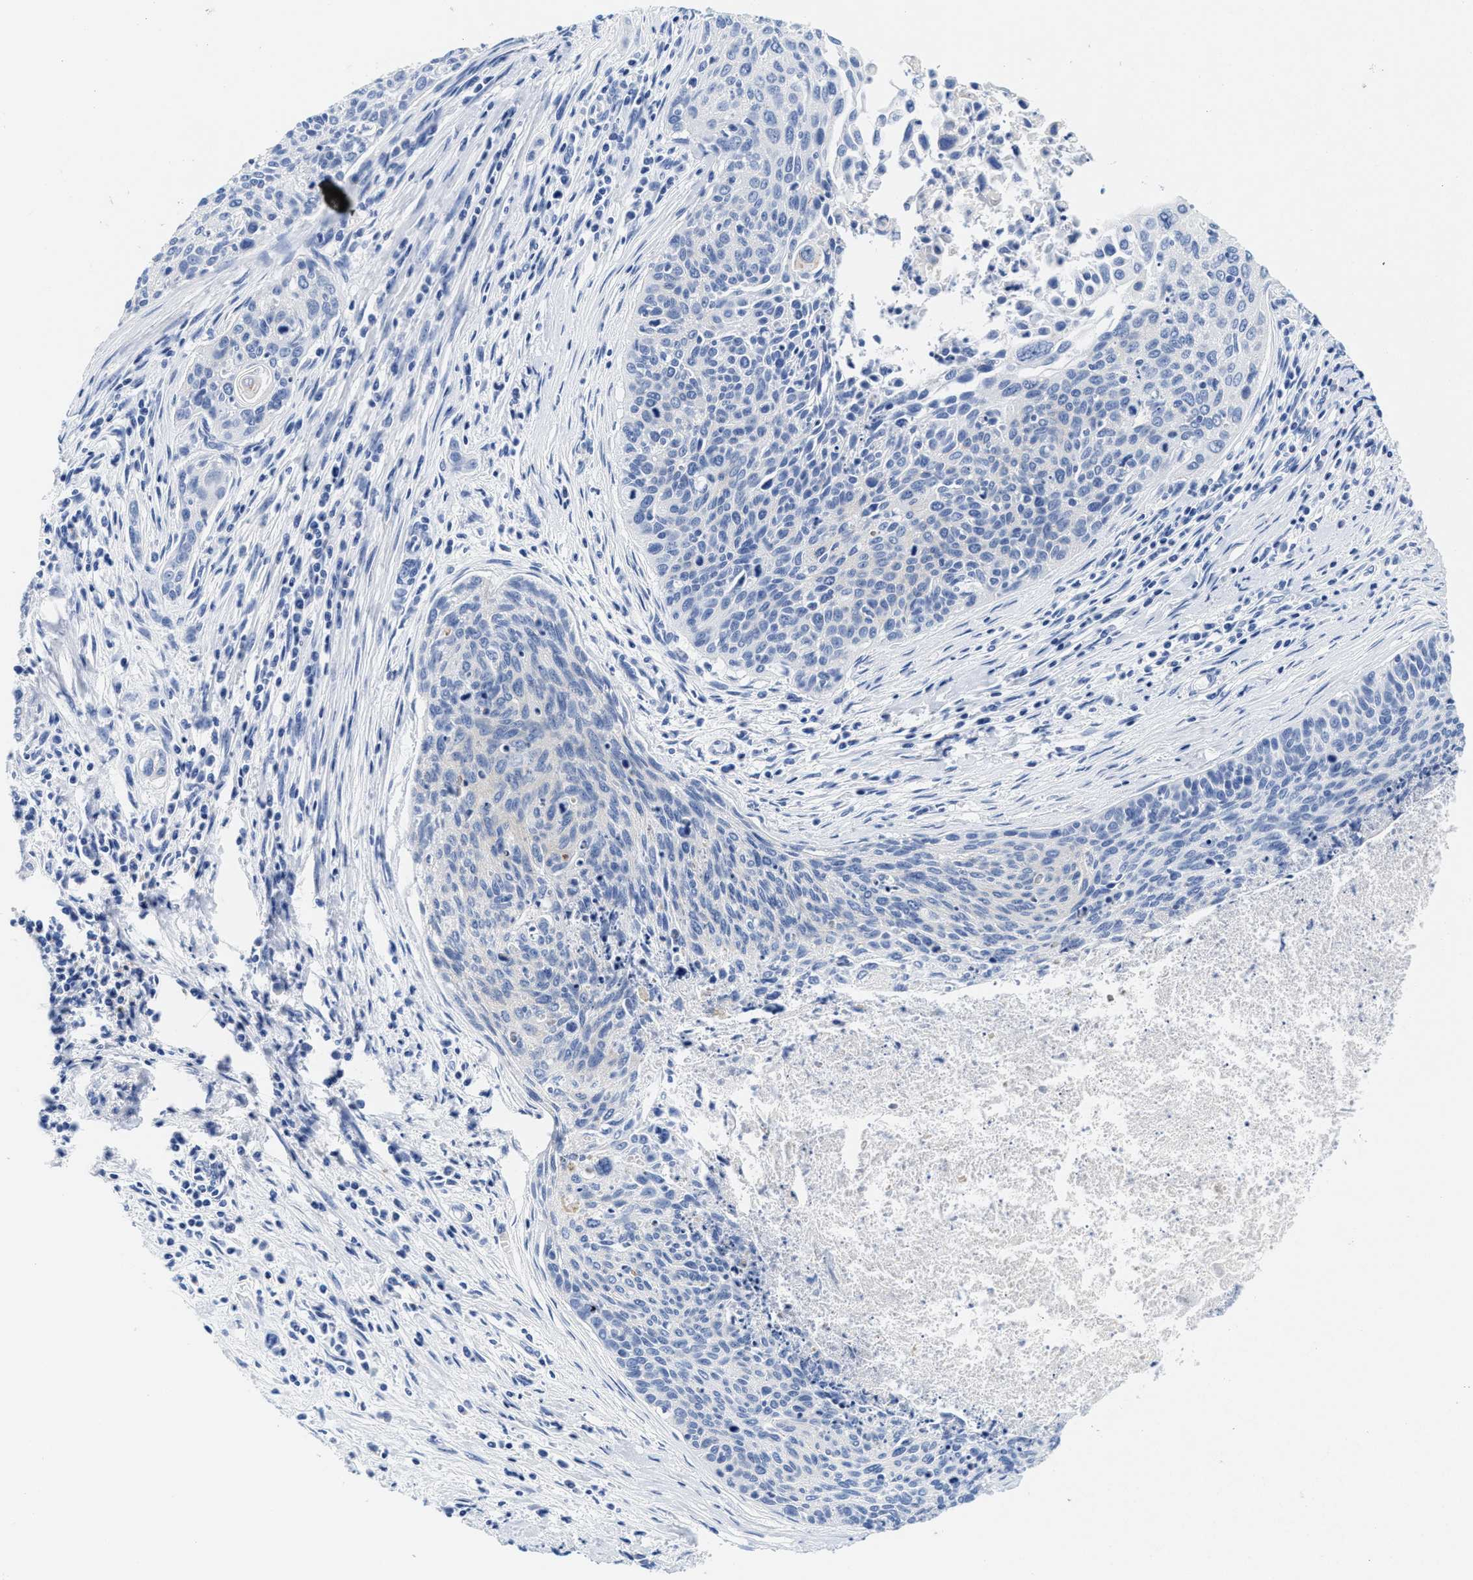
{"staining": {"intensity": "negative", "quantity": "none", "location": "none"}, "tissue": "cervical cancer", "cell_type": "Tumor cells", "image_type": "cancer", "snomed": [{"axis": "morphology", "description": "Squamous cell carcinoma, NOS"}, {"axis": "topography", "description": "Cervix"}], "caption": "DAB (3,3'-diaminobenzidine) immunohistochemical staining of human cervical squamous cell carcinoma demonstrates no significant positivity in tumor cells. Brightfield microscopy of immunohistochemistry stained with DAB (brown) and hematoxylin (blue), captured at high magnification.", "gene": "TTC3", "patient": {"sex": "female", "age": 55}}